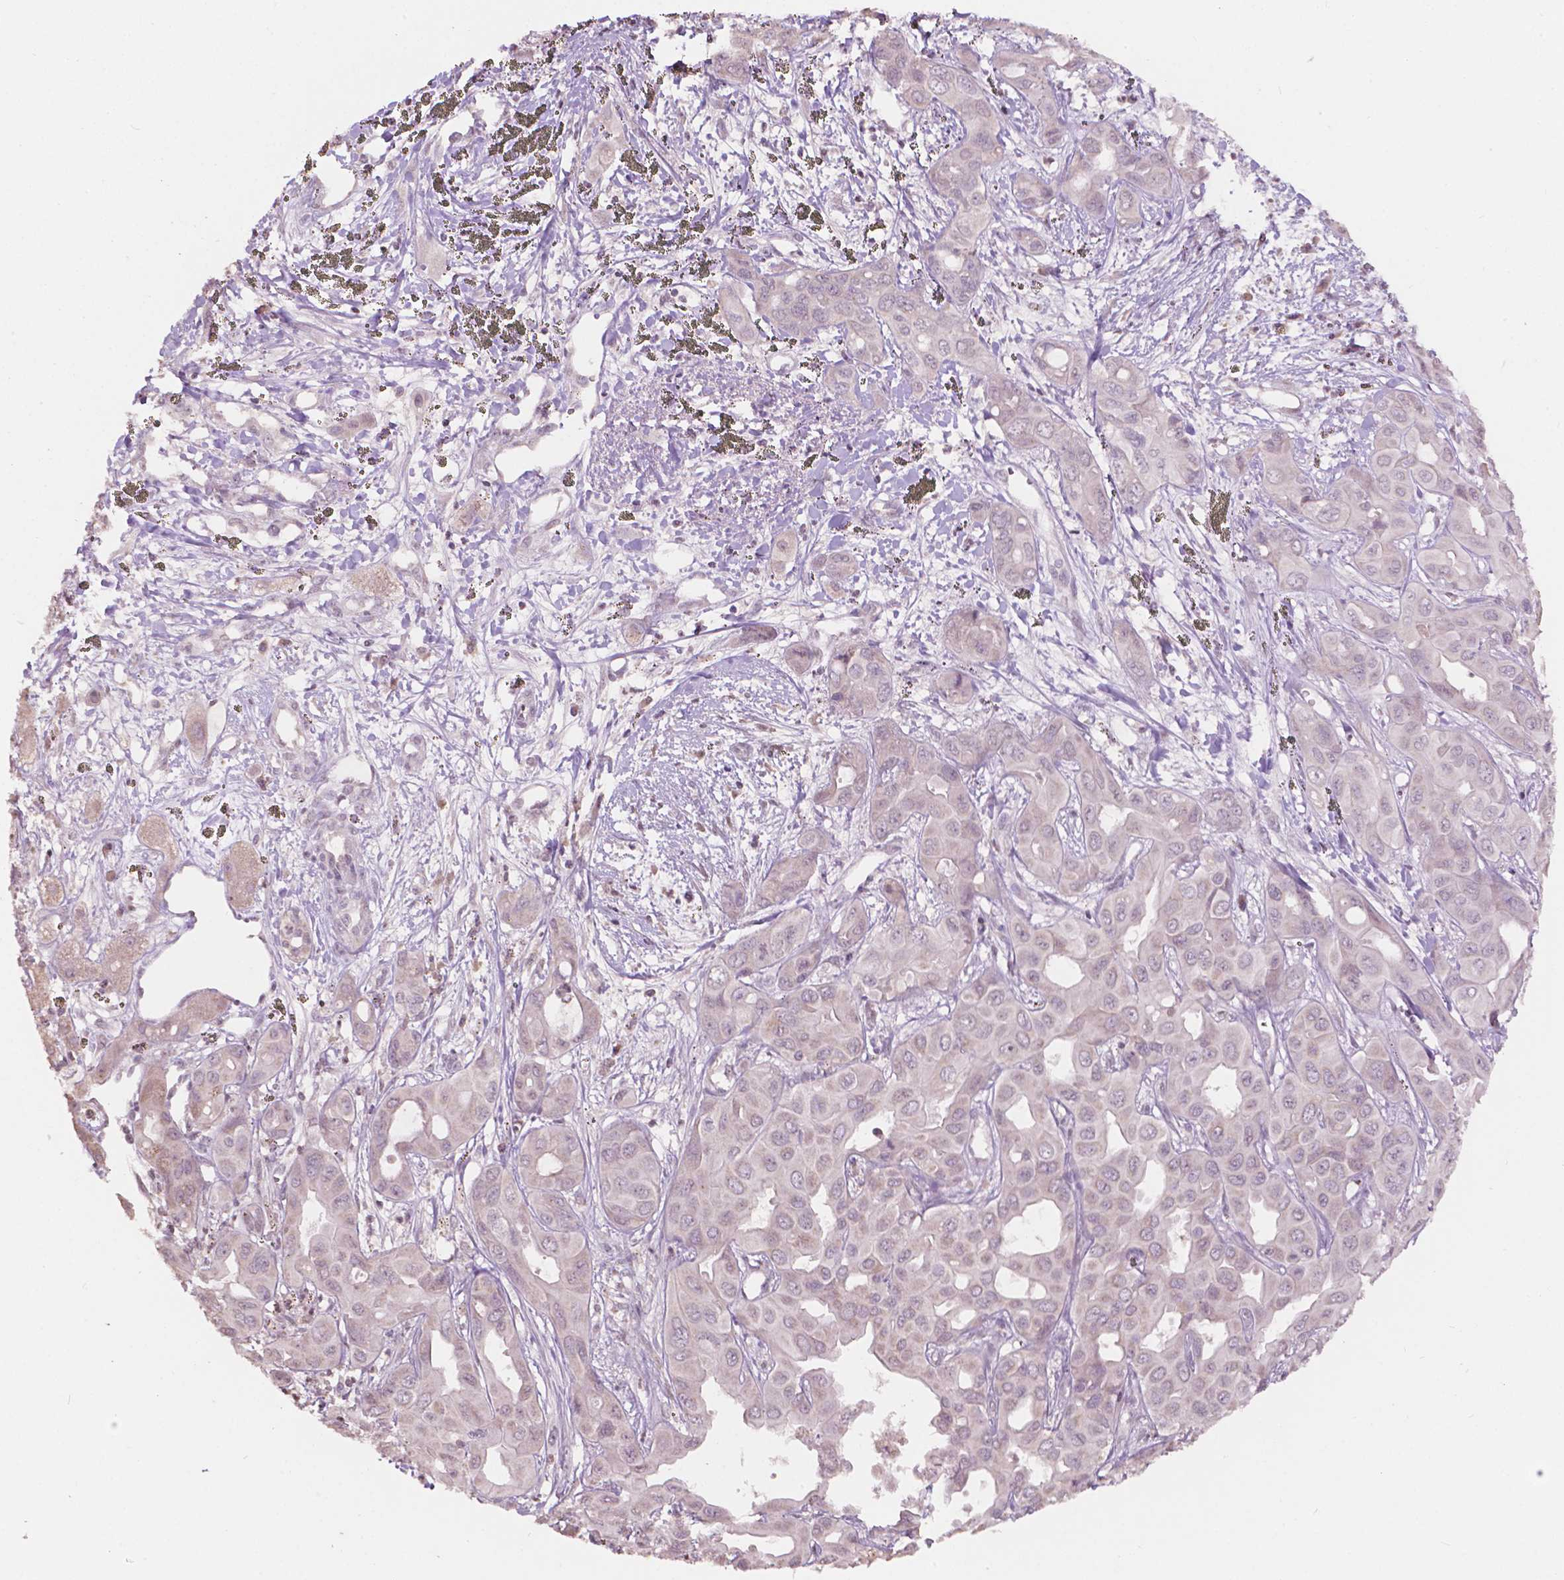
{"staining": {"intensity": "negative", "quantity": "none", "location": "none"}, "tissue": "liver cancer", "cell_type": "Tumor cells", "image_type": "cancer", "snomed": [{"axis": "morphology", "description": "Cholangiocarcinoma"}, {"axis": "topography", "description": "Liver"}], "caption": "Tumor cells are negative for protein expression in human liver cholangiocarcinoma.", "gene": "NOS1AP", "patient": {"sex": "female", "age": 60}}